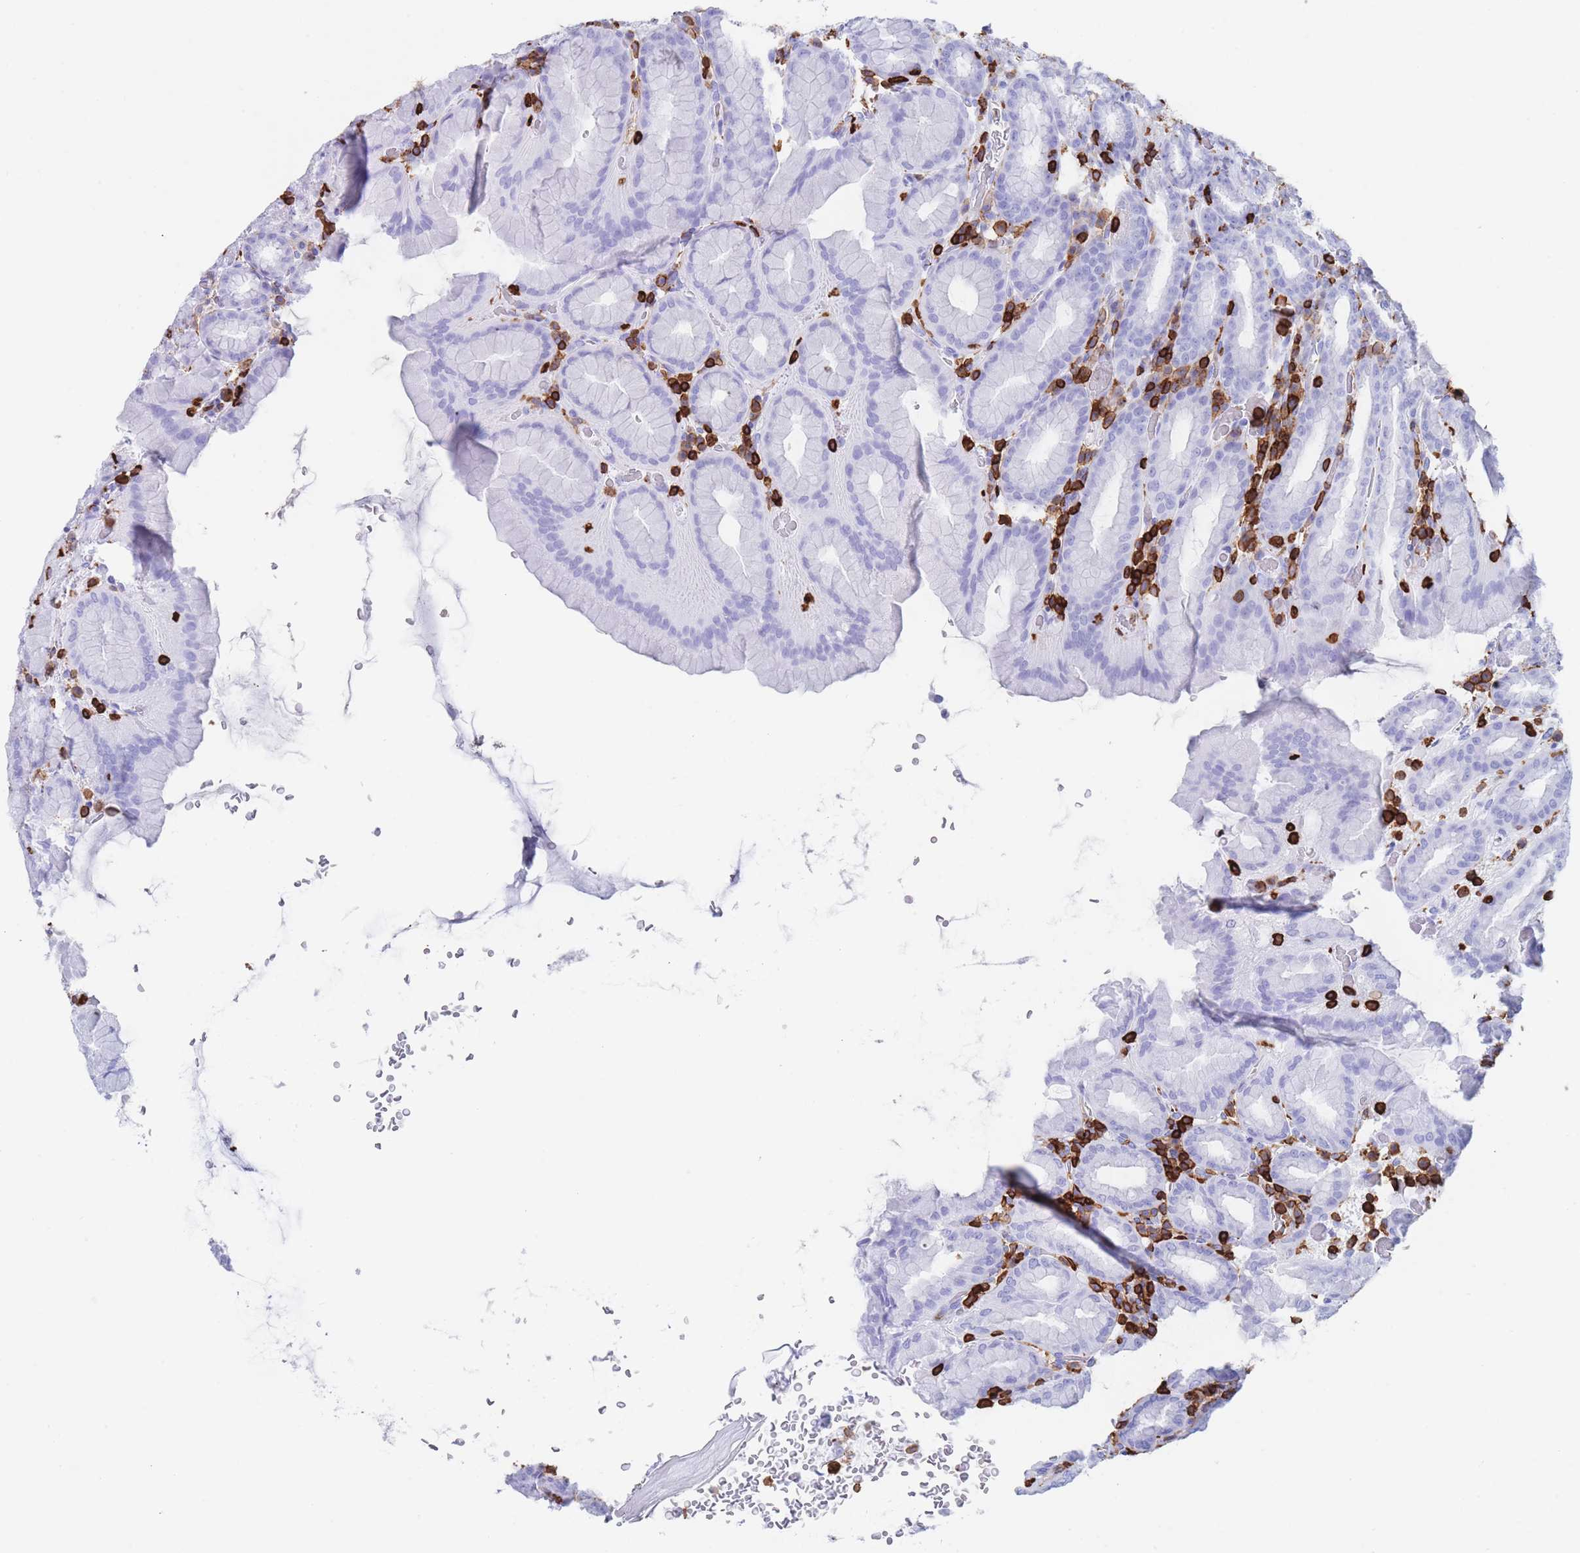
{"staining": {"intensity": "negative", "quantity": "none", "location": "none"}, "tissue": "stomach", "cell_type": "Glandular cells", "image_type": "normal", "snomed": [{"axis": "morphology", "description": "Normal tissue, NOS"}, {"axis": "topography", "description": "Stomach, upper"}, {"axis": "topography", "description": "Stomach"}], "caption": "A photomicrograph of human stomach is negative for staining in glandular cells. (DAB immunohistochemistry (IHC) visualized using brightfield microscopy, high magnification).", "gene": "CORO1A", "patient": {"sex": "male", "age": 68}}